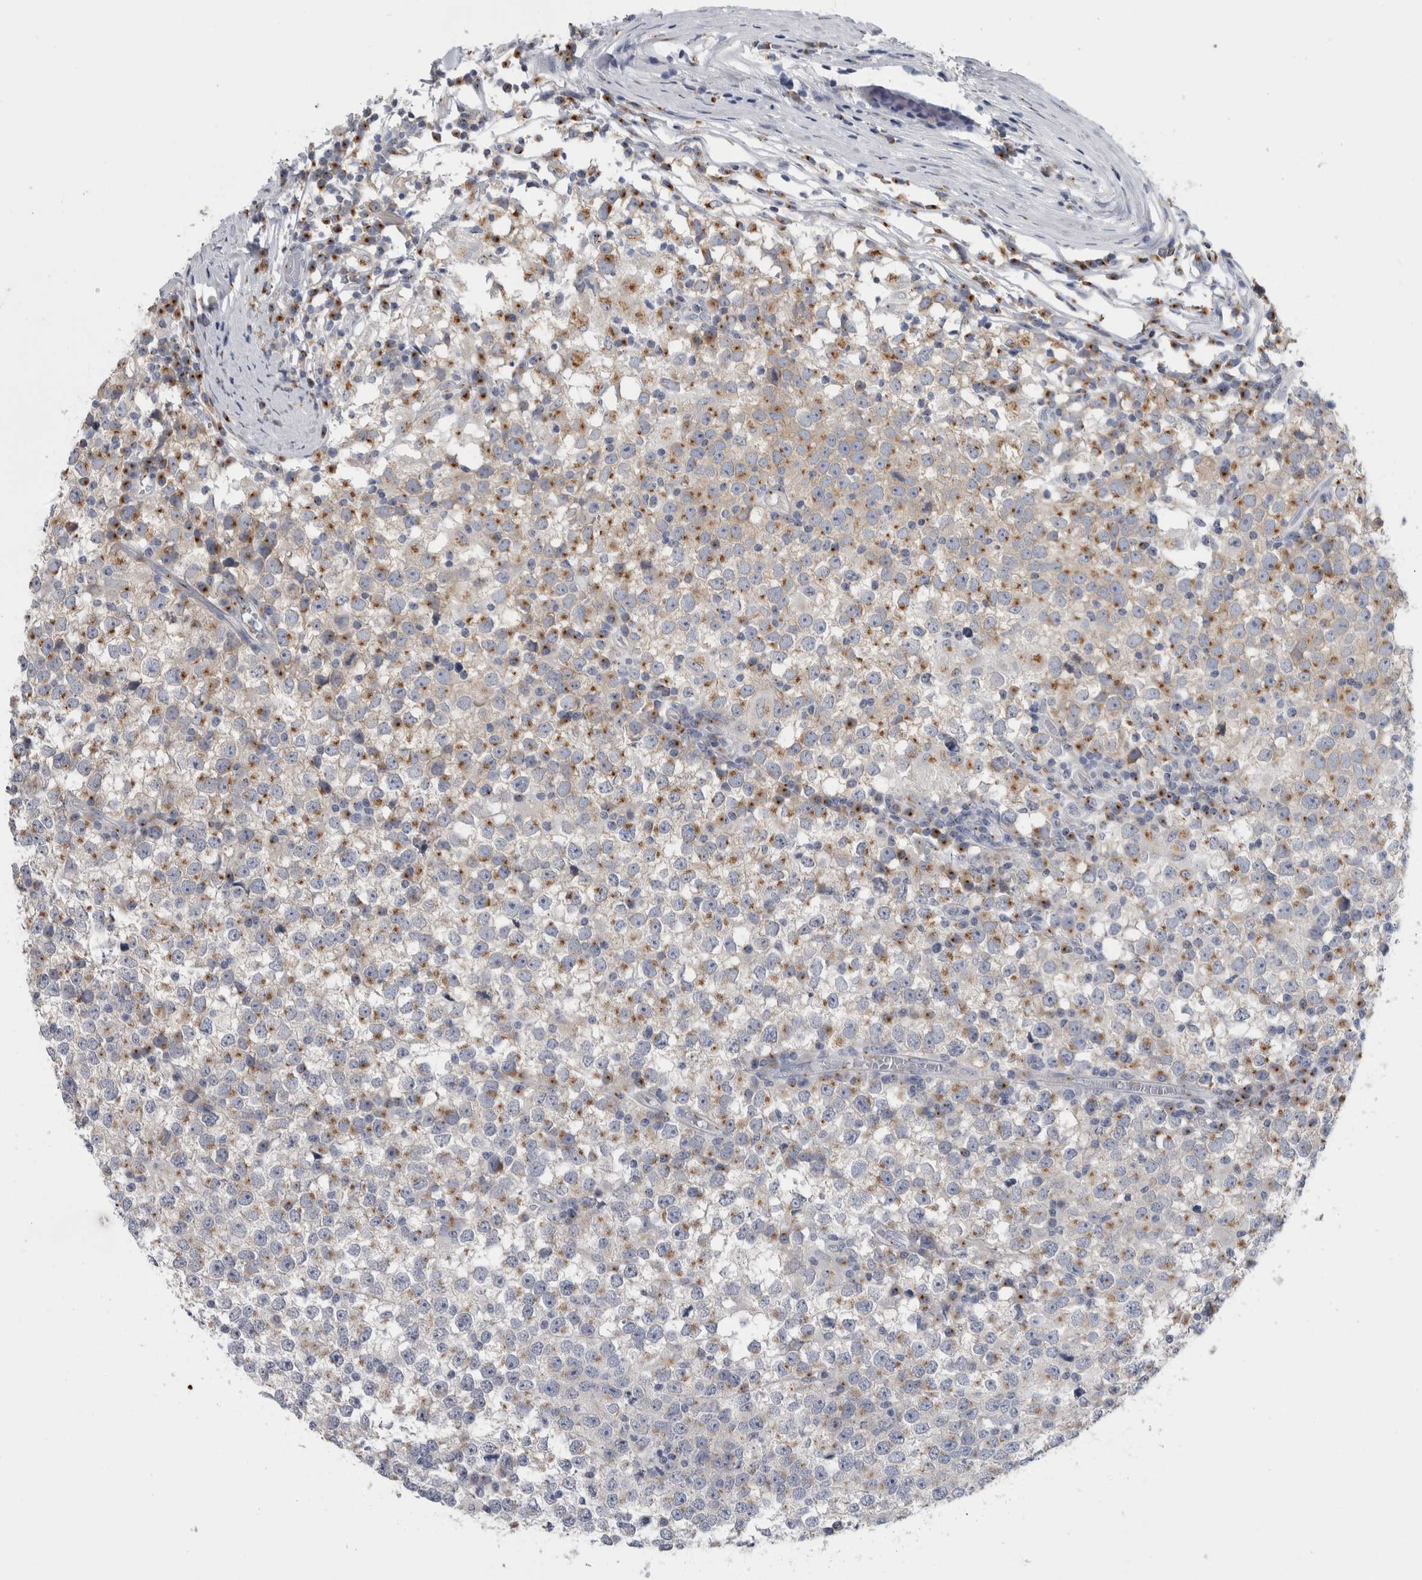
{"staining": {"intensity": "weak", "quantity": "25%-75%", "location": "cytoplasmic/membranous"}, "tissue": "testis cancer", "cell_type": "Tumor cells", "image_type": "cancer", "snomed": [{"axis": "morphology", "description": "Seminoma, NOS"}, {"axis": "topography", "description": "Testis"}], "caption": "There is low levels of weak cytoplasmic/membranous staining in tumor cells of seminoma (testis), as demonstrated by immunohistochemical staining (brown color).", "gene": "AKAP9", "patient": {"sex": "male", "age": 65}}